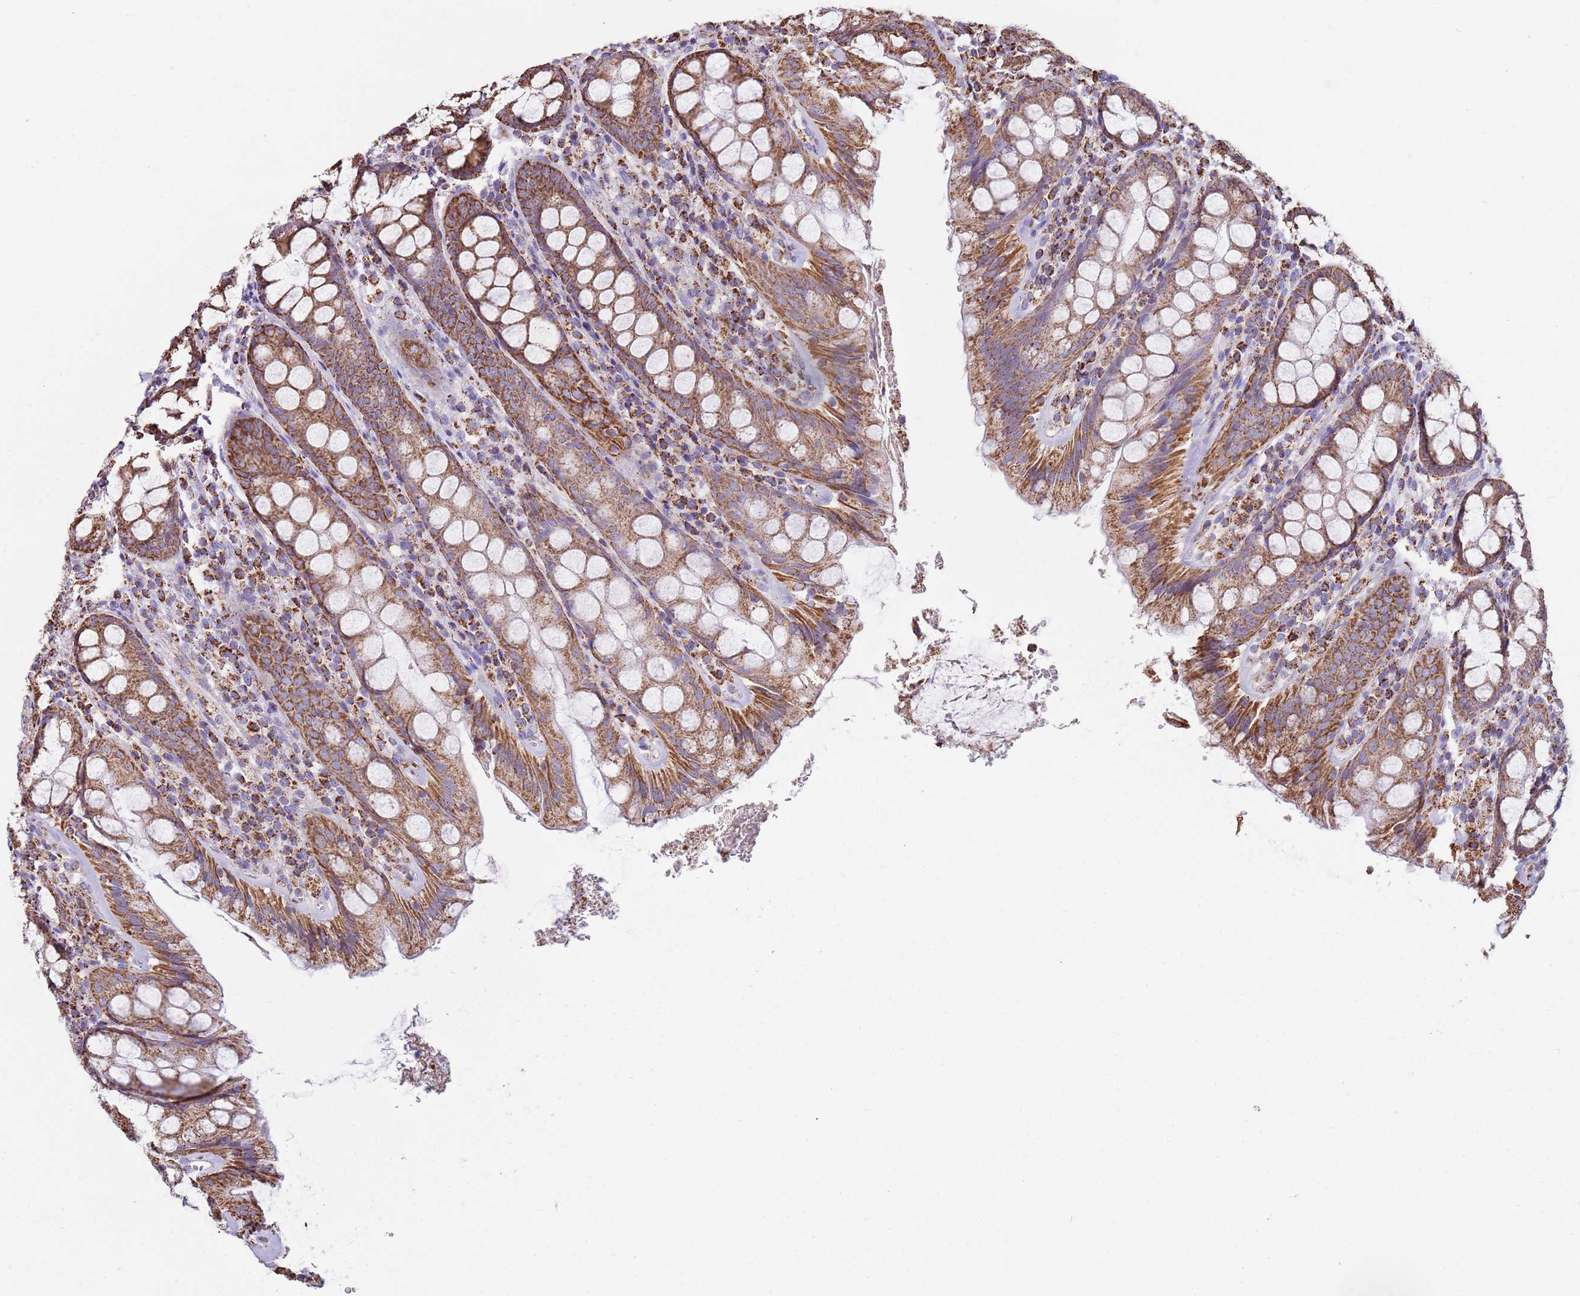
{"staining": {"intensity": "strong", "quantity": ">75%", "location": "cytoplasmic/membranous"}, "tissue": "rectum", "cell_type": "Glandular cells", "image_type": "normal", "snomed": [{"axis": "morphology", "description": "Normal tissue, NOS"}, {"axis": "topography", "description": "Rectum"}], "caption": "The micrograph displays staining of unremarkable rectum, revealing strong cytoplasmic/membranous protein positivity (brown color) within glandular cells.", "gene": "TTLL1", "patient": {"sex": "male", "age": 83}}